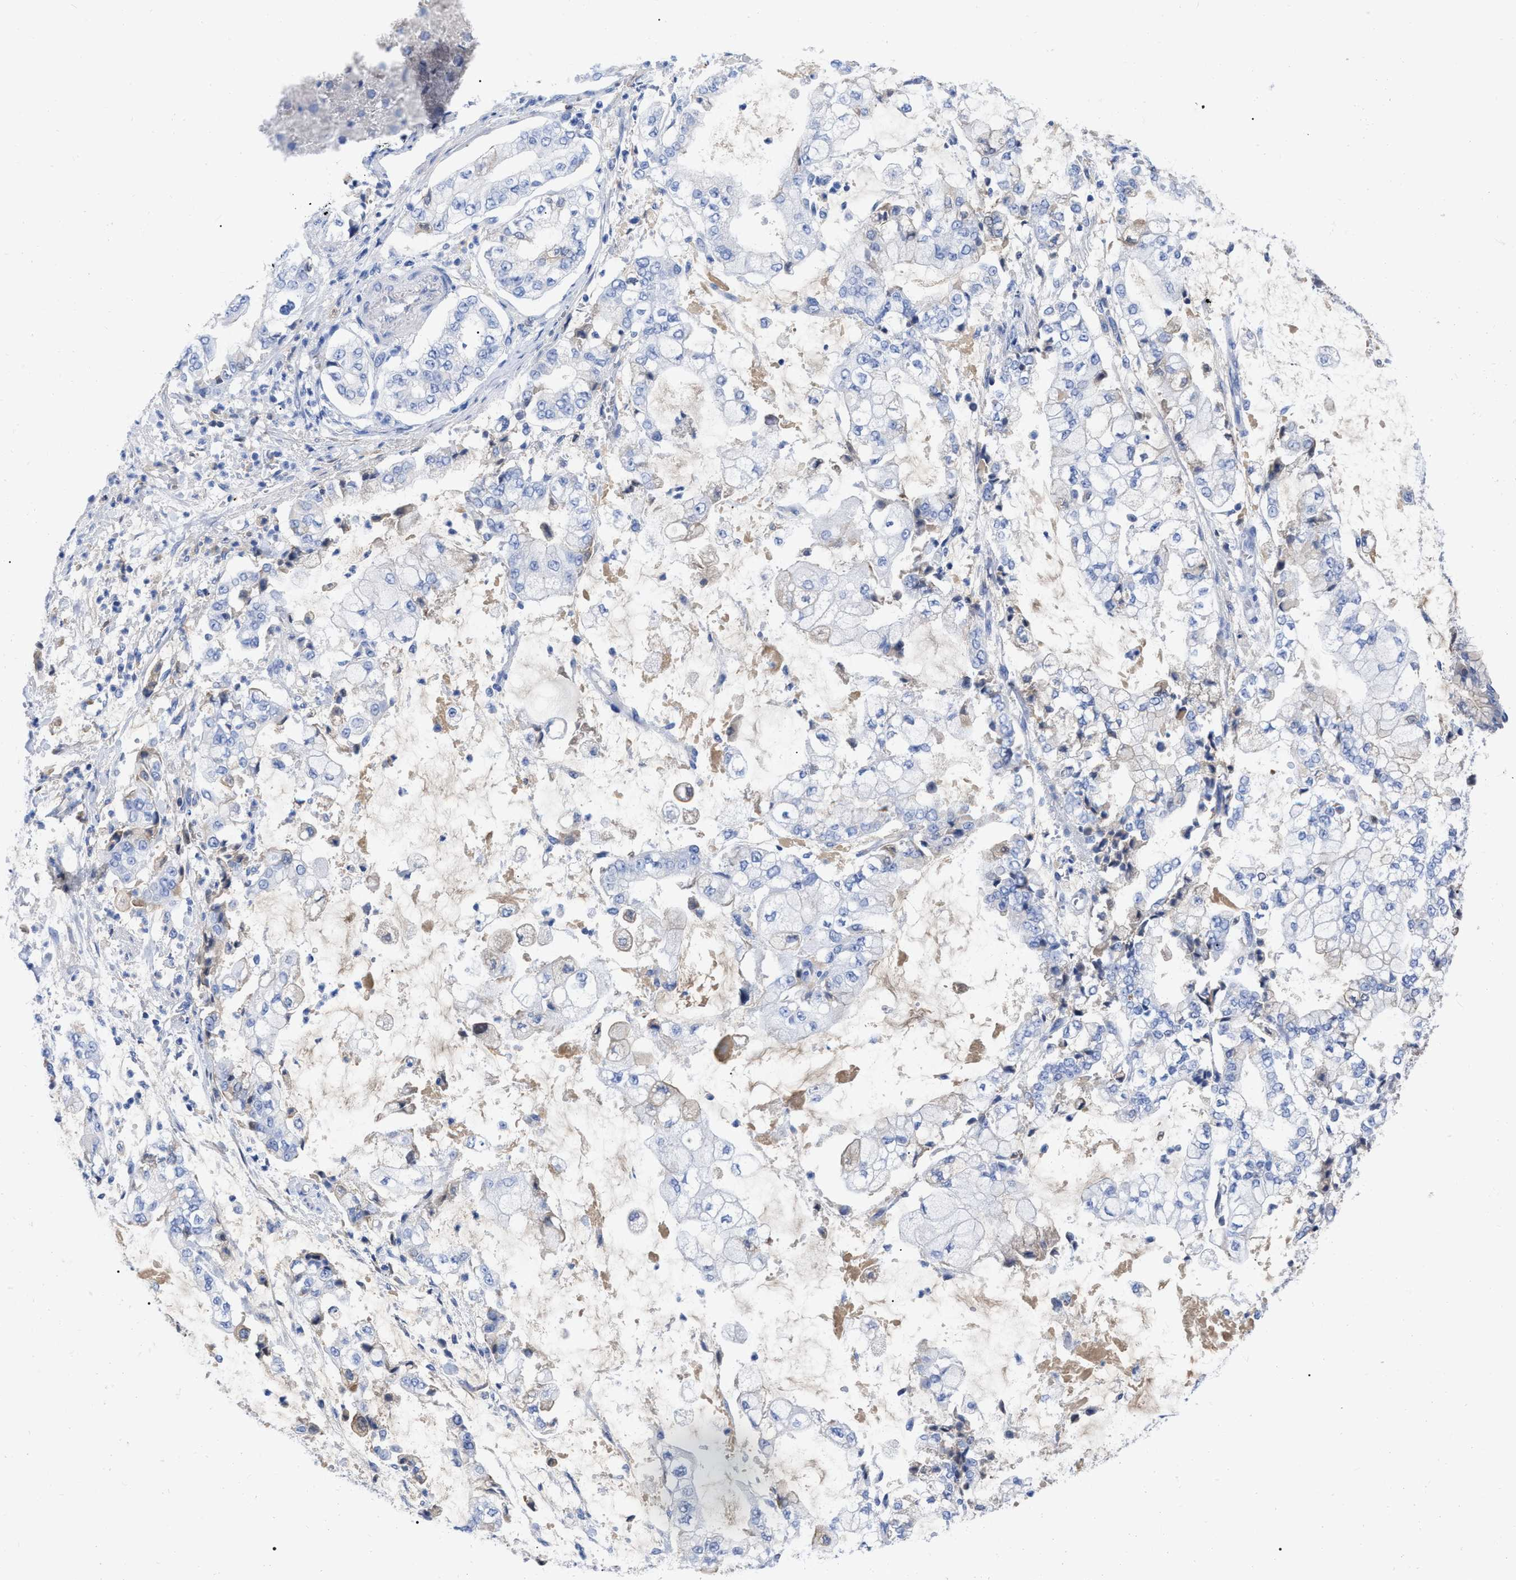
{"staining": {"intensity": "negative", "quantity": "none", "location": "none"}, "tissue": "stomach cancer", "cell_type": "Tumor cells", "image_type": "cancer", "snomed": [{"axis": "morphology", "description": "Adenocarcinoma, NOS"}, {"axis": "topography", "description": "Stomach"}], "caption": "There is no significant staining in tumor cells of adenocarcinoma (stomach). Nuclei are stained in blue.", "gene": "IGHV5-51", "patient": {"sex": "male", "age": 76}}